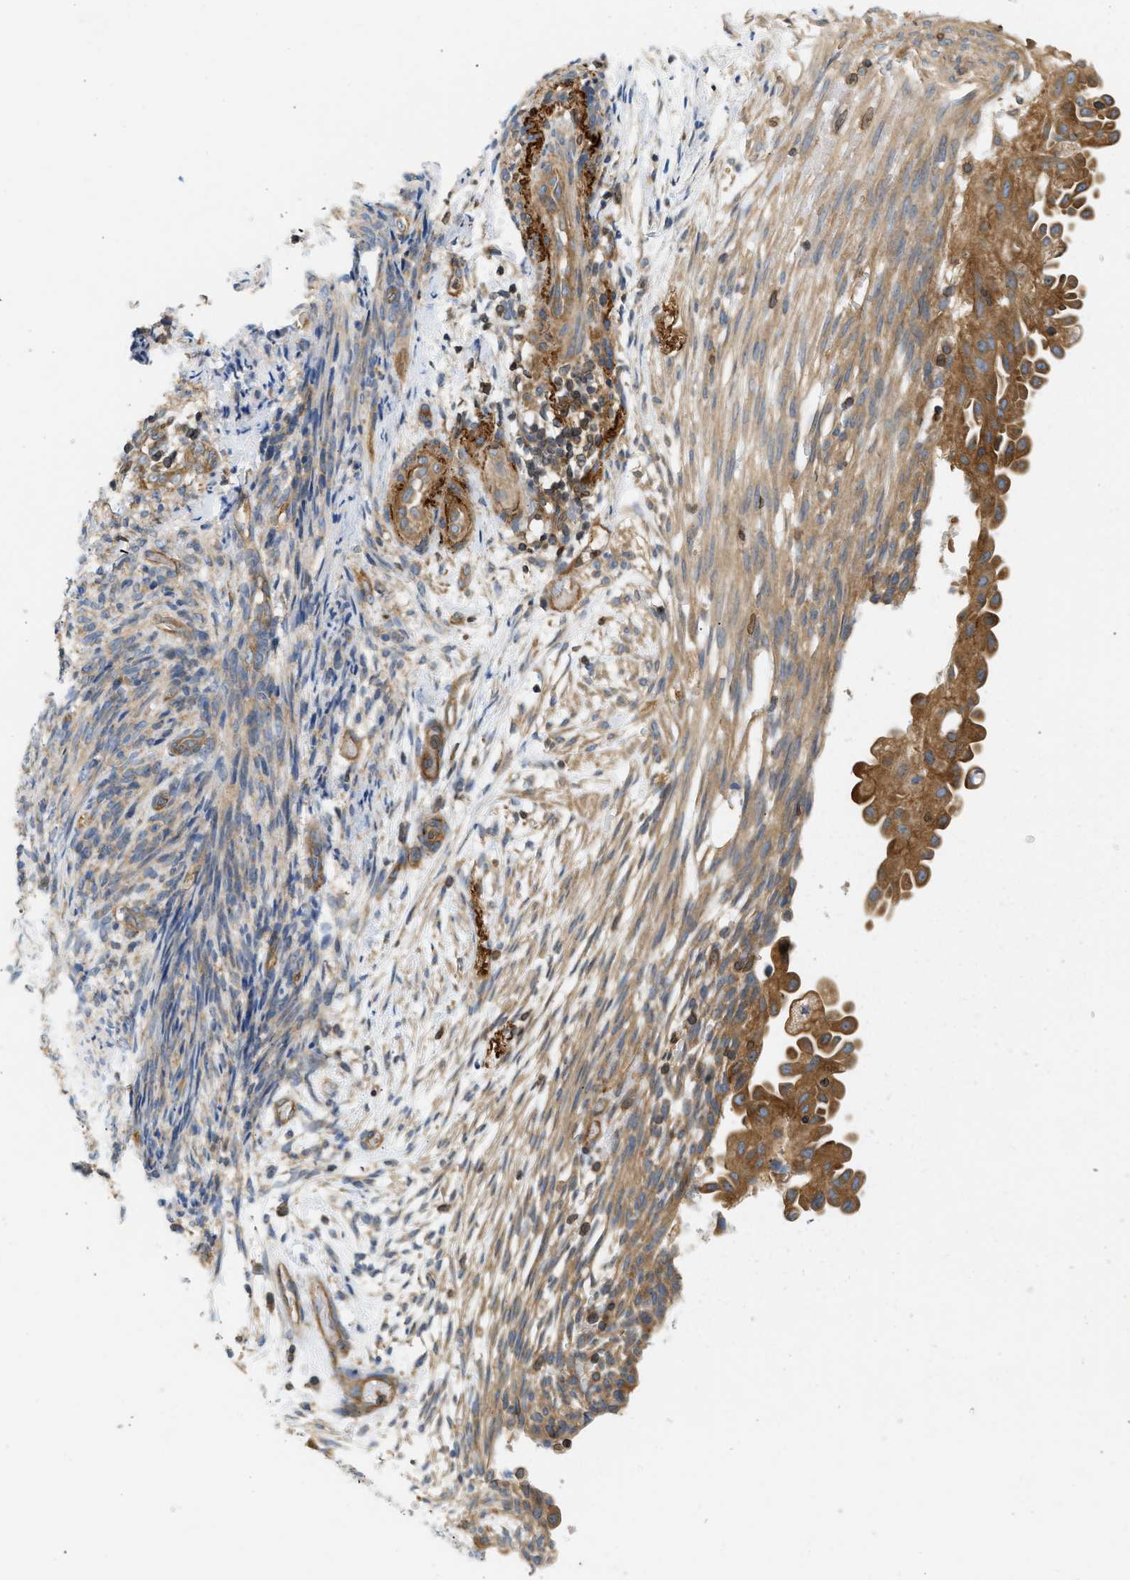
{"staining": {"intensity": "moderate", "quantity": ">75%", "location": "cytoplasmic/membranous"}, "tissue": "endometrial cancer", "cell_type": "Tumor cells", "image_type": "cancer", "snomed": [{"axis": "morphology", "description": "Adenocarcinoma, NOS"}, {"axis": "topography", "description": "Endometrium"}], "caption": "Tumor cells reveal medium levels of moderate cytoplasmic/membranous expression in about >75% of cells in human endometrial adenocarcinoma.", "gene": "STRN", "patient": {"sex": "female", "age": 58}}